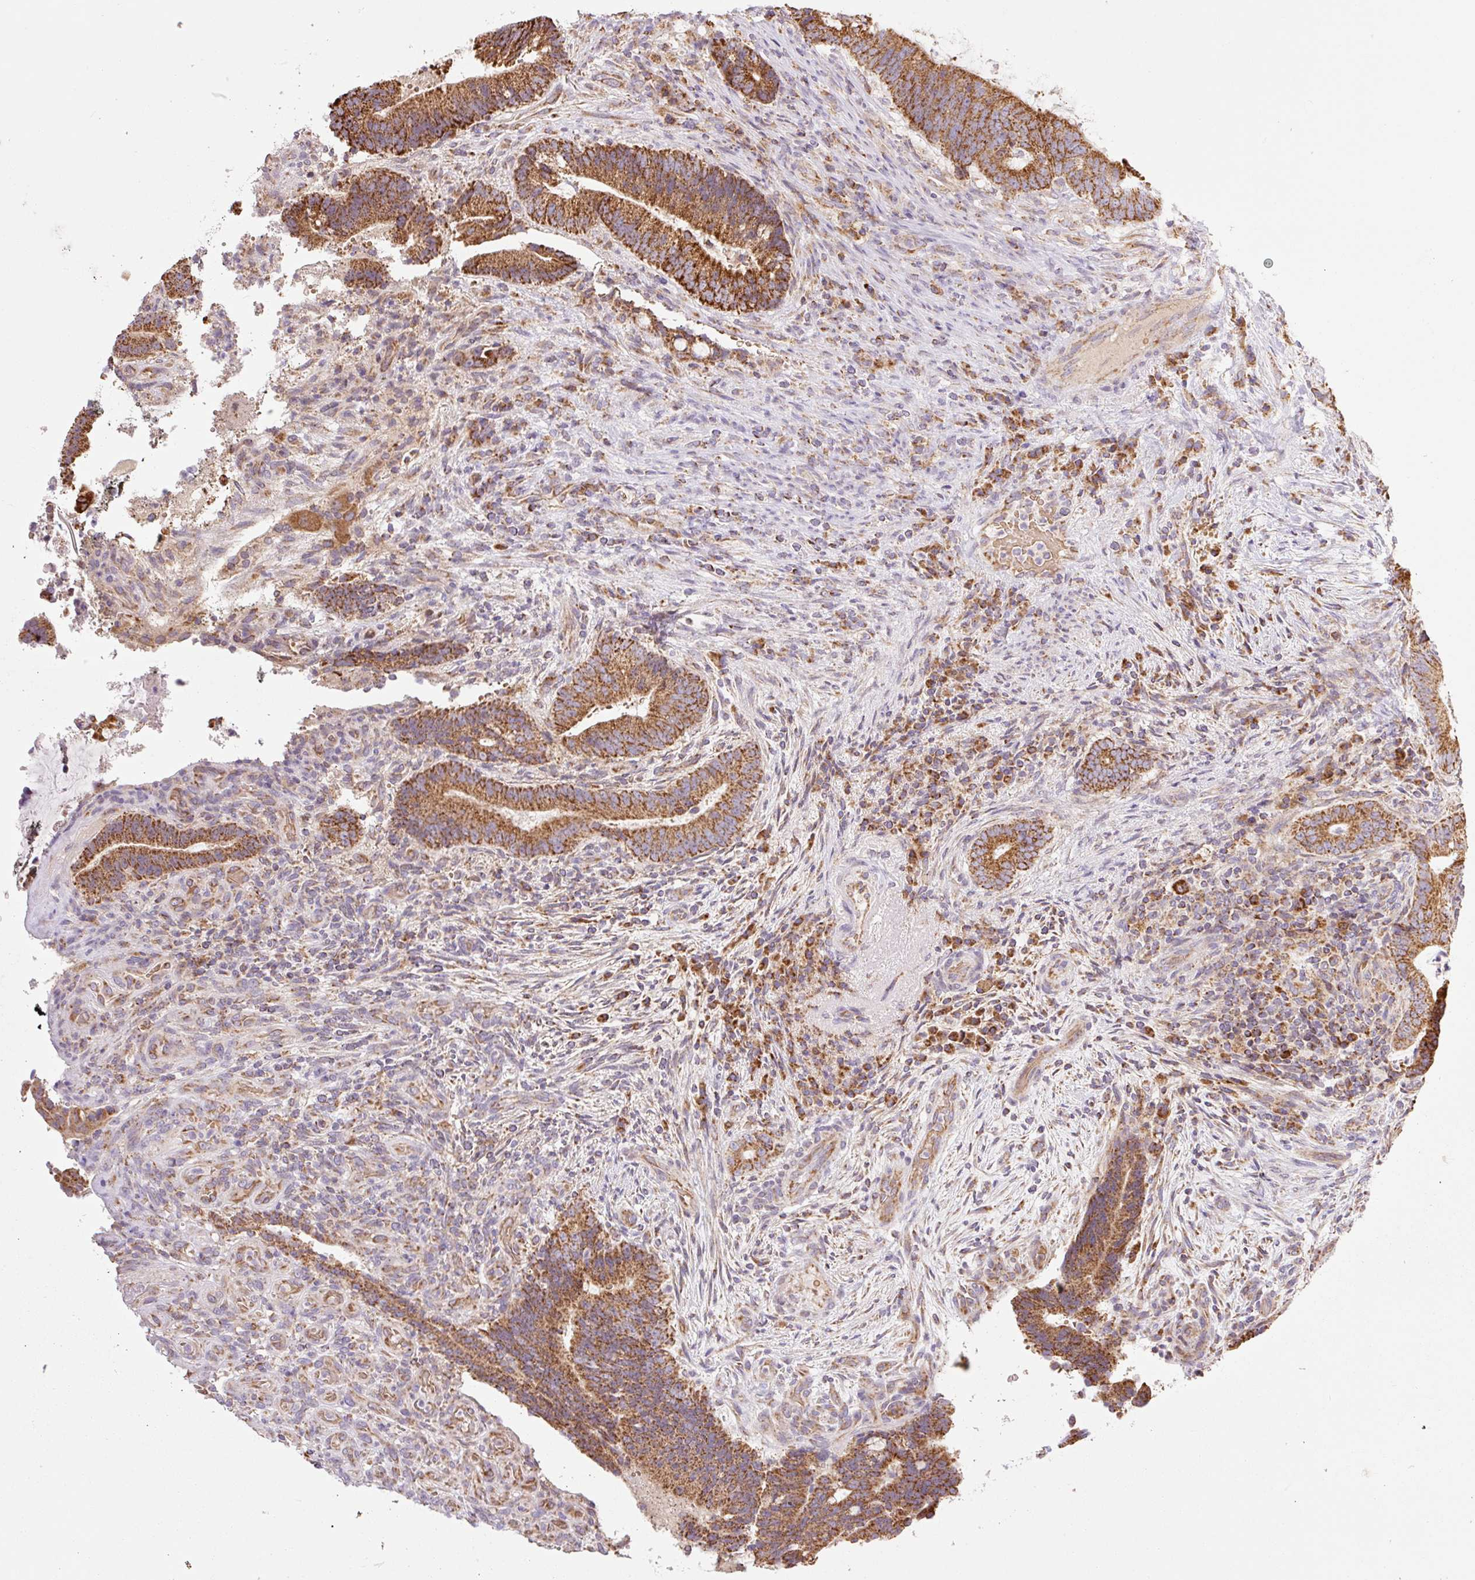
{"staining": {"intensity": "strong", "quantity": ">75%", "location": "cytoplasmic/membranous"}, "tissue": "colorectal cancer", "cell_type": "Tumor cells", "image_type": "cancer", "snomed": [{"axis": "morphology", "description": "Adenocarcinoma, NOS"}, {"axis": "topography", "description": "Colon"}], "caption": "Immunohistochemical staining of human adenocarcinoma (colorectal) reveals high levels of strong cytoplasmic/membranous expression in approximately >75% of tumor cells.", "gene": "GOSR2", "patient": {"sex": "female", "age": 43}}